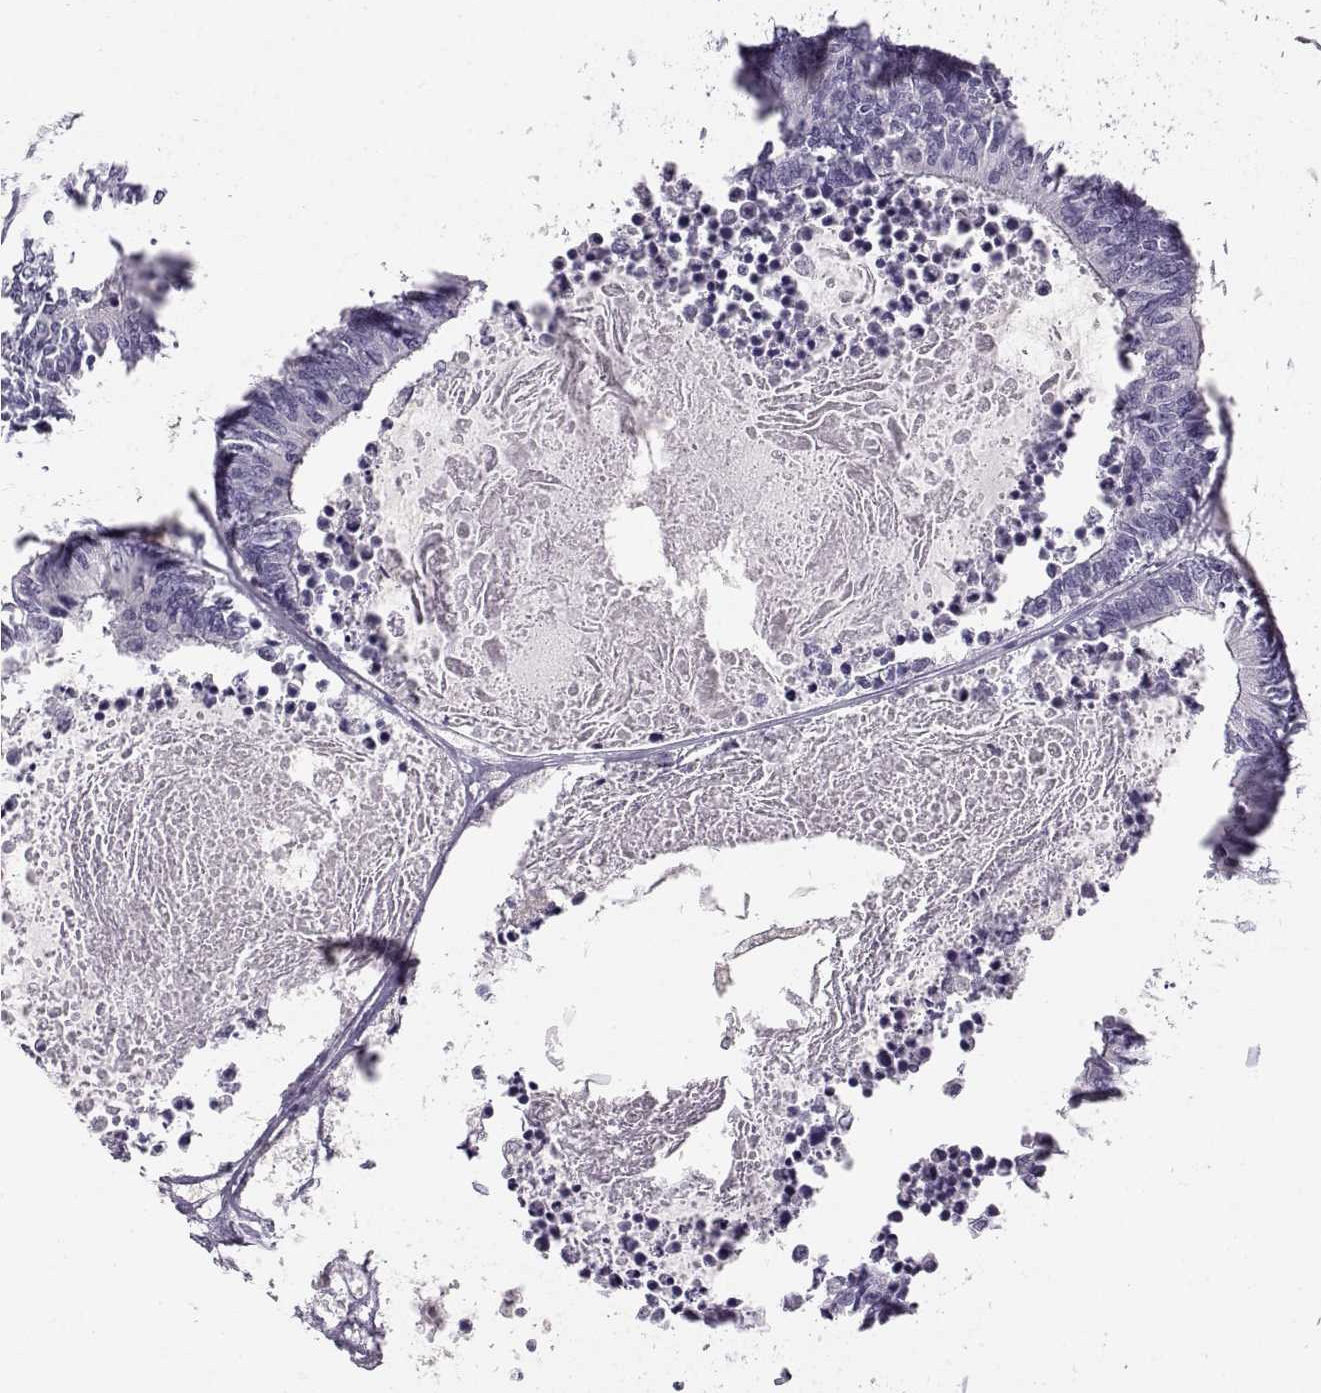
{"staining": {"intensity": "negative", "quantity": "none", "location": "none"}, "tissue": "colorectal cancer", "cell_type": "Tumor cells", "image_type": "cancer", "snomed": [{"axis": "morphology", "description": "Adenocarcinoma, NOS"}, {"axis": "topography", "description": "Colon"}, {"axis": "topography", "description": "Rectum"}], "caption": "A high-resolution micrograph shows IHC staining of colorectal adenocarcinoma, which demonstrates no significant staining in tumor cells.", "gene": "BFSP2", "patient": {"sex": "male", "age": 57}}